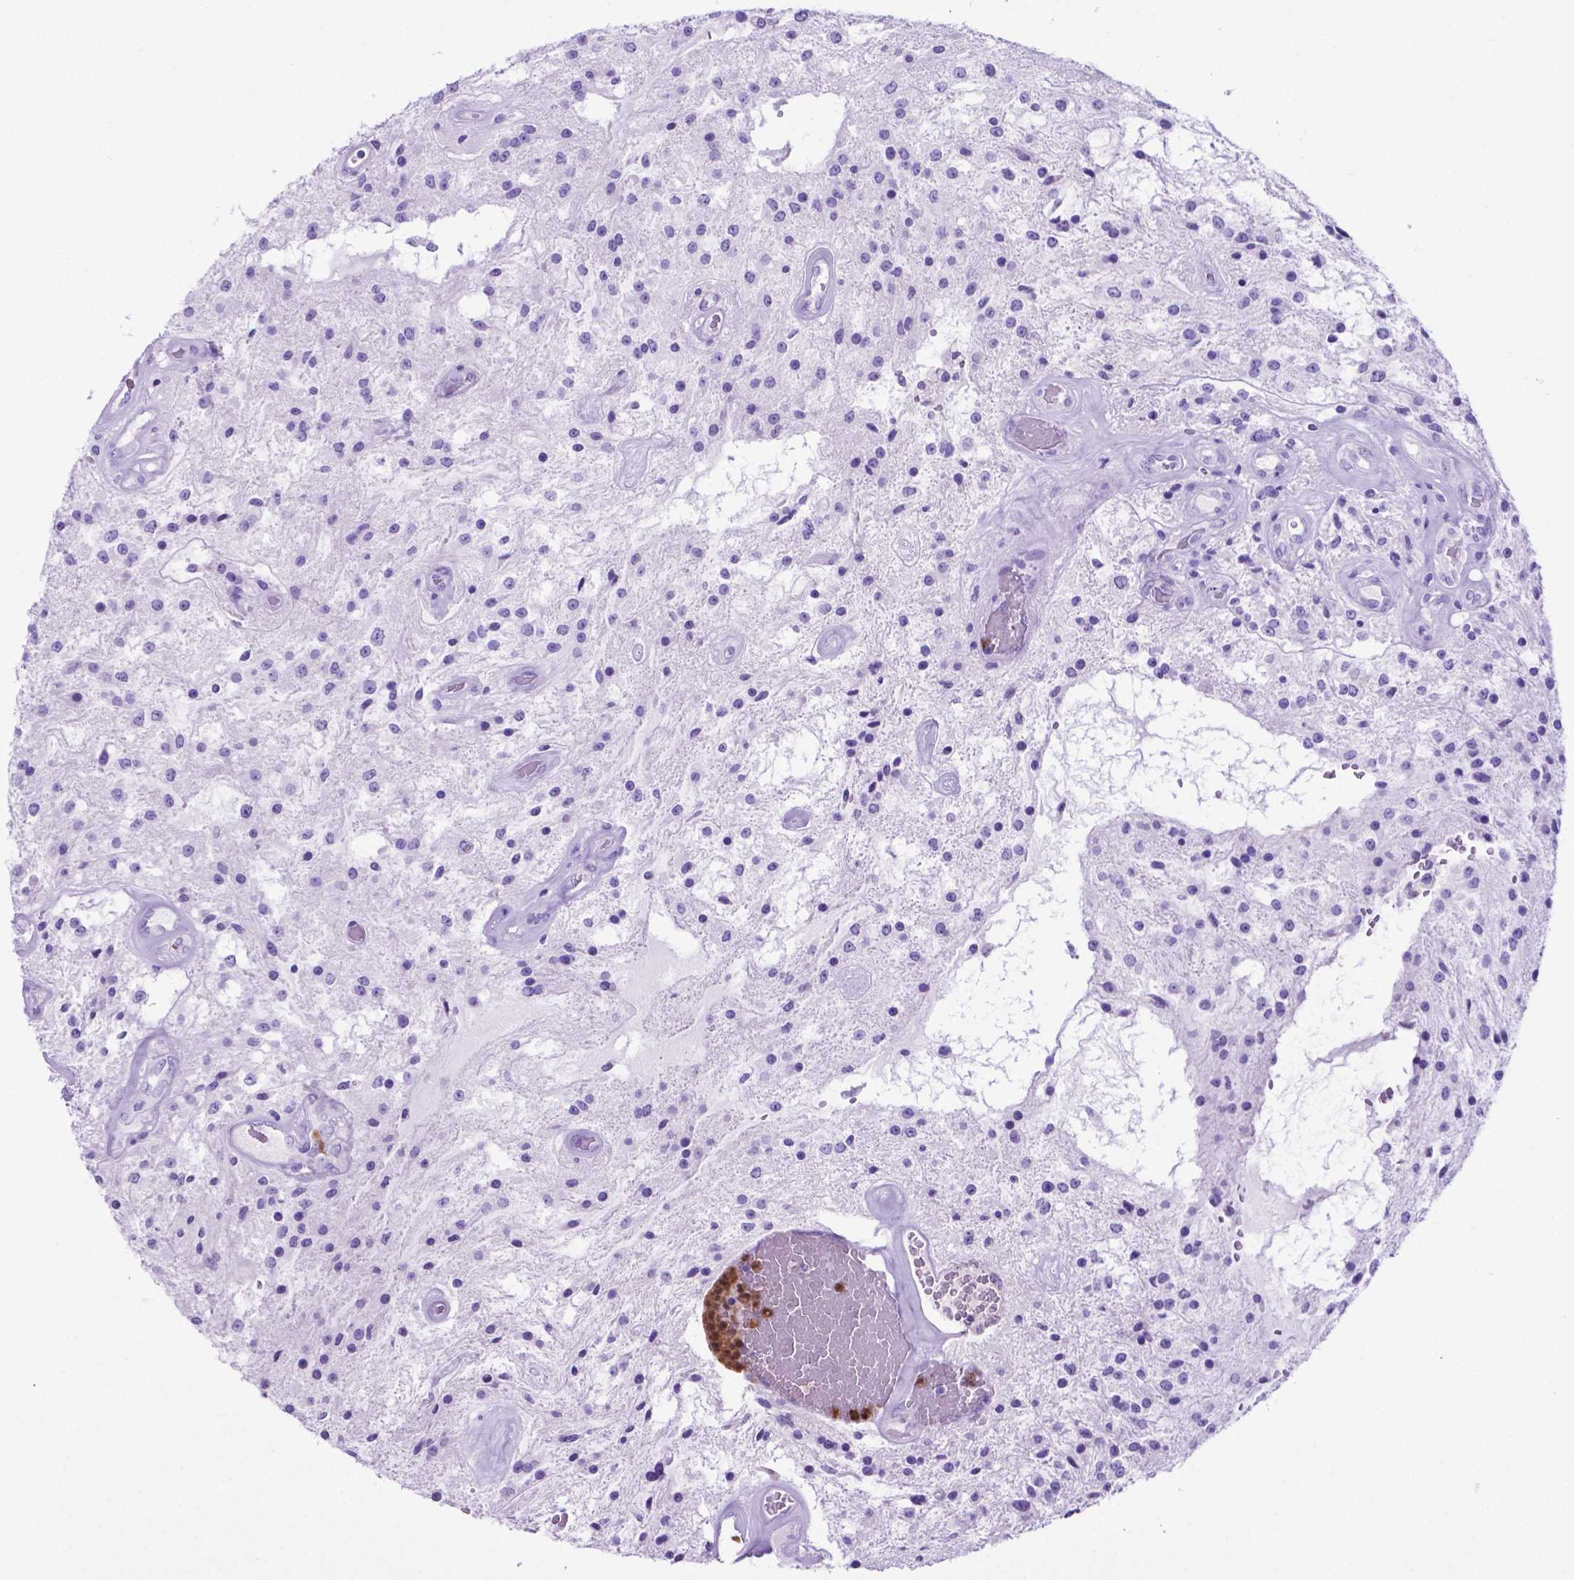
{"staining": {"intensity": "negative", "quantity": "none", "location": "none"}, "tissue": "glioma", "cell_type": "Tumor cells", "image_type": "cancer", "snomed": [{"axis": "morphology", "description": "Glioma, malignant, Low grade"}, {"axis": "topography", "description": "Cerebellum"}], "caption": "Glioma stained for a protein using immunohistochemistry demonstrates no positivity tumor cells.", "gene": "LZTR1", "patient": {"sex": "female", "age": 14}}